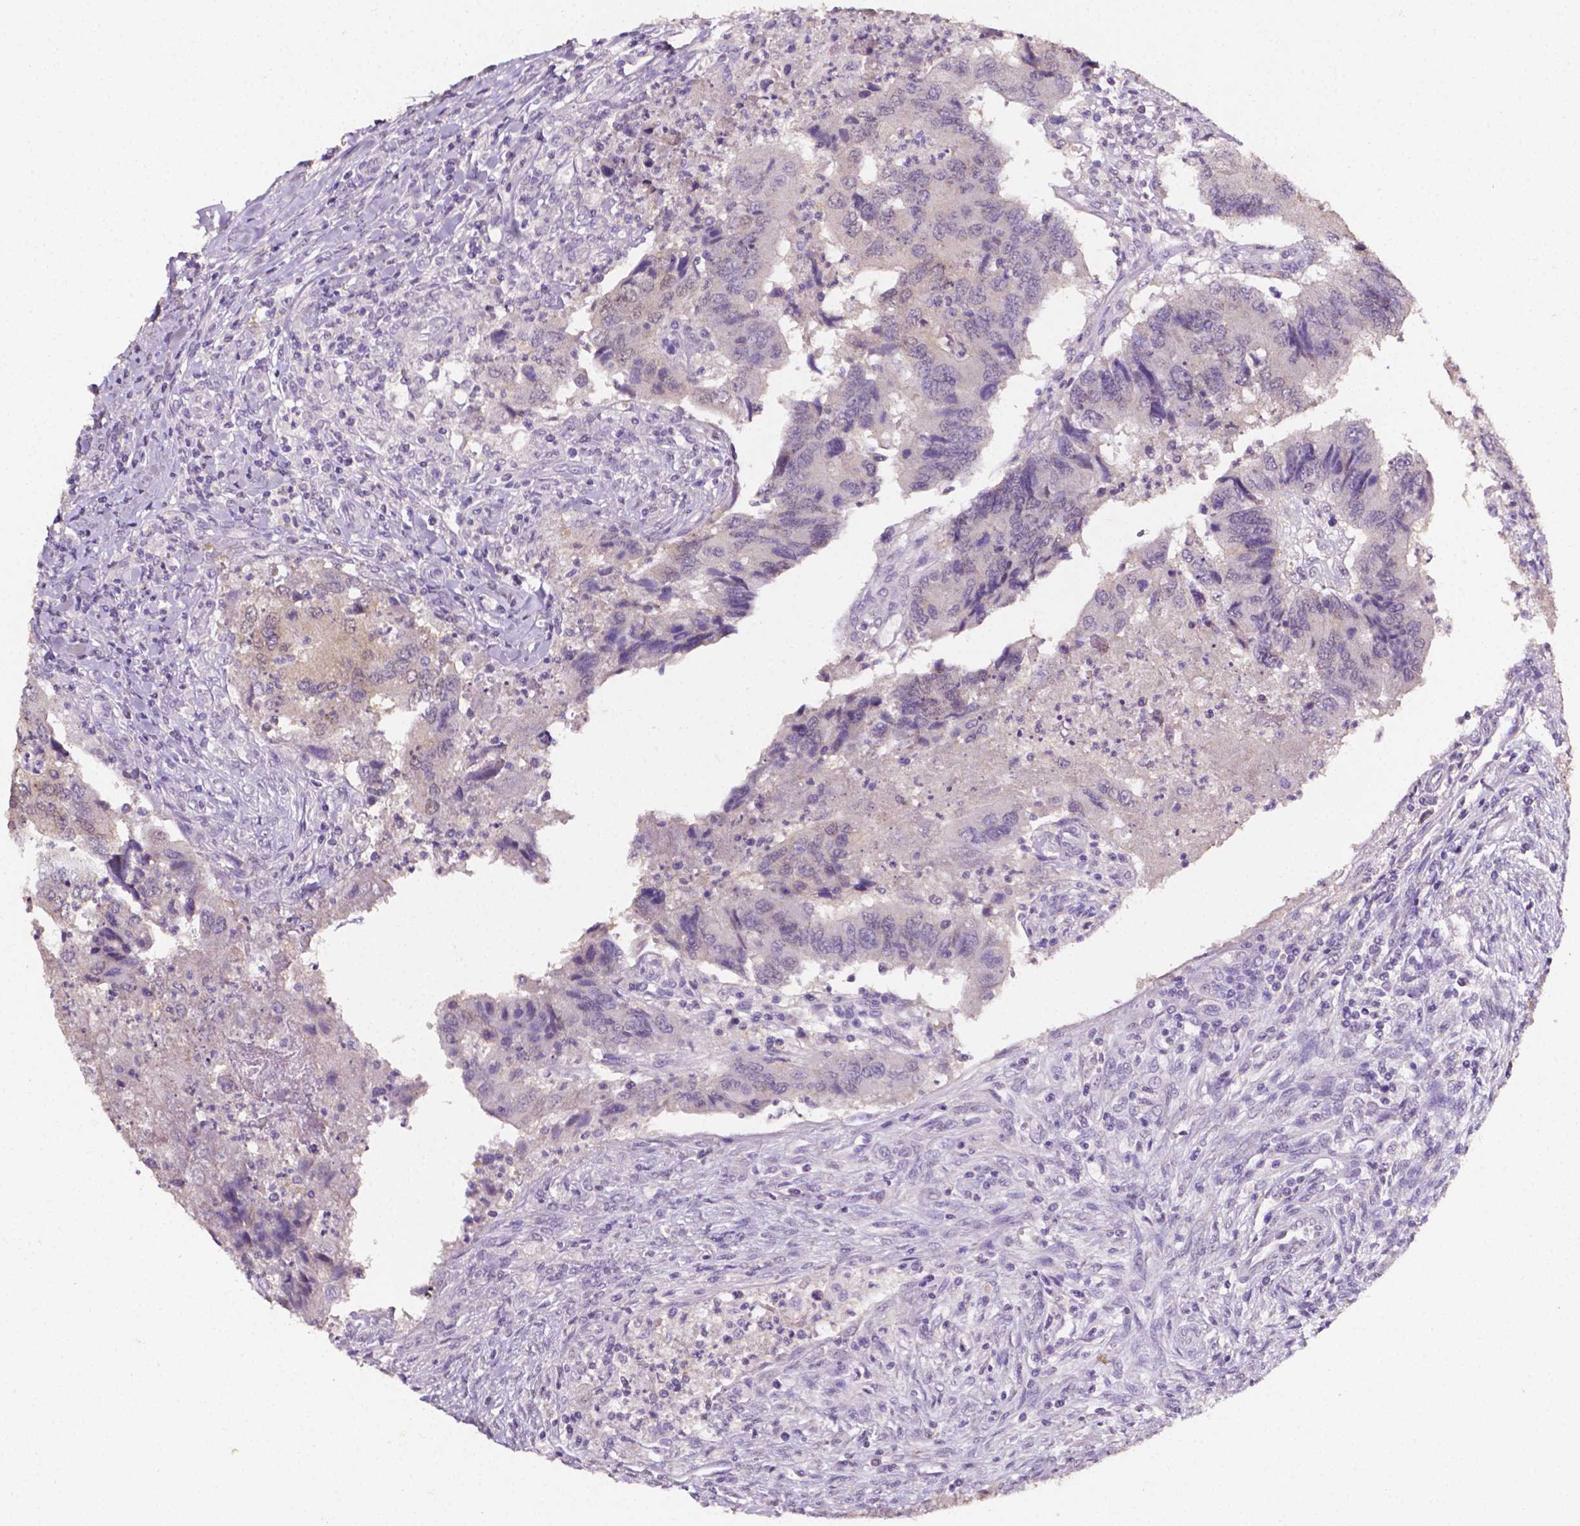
{"staining": {"intensity": "negative", "quantity": "none", "location": "none"}, "tissue": "colorectal cancer", "cell_type": "Tumor cells", "image_type": "cancer", "snomed": [{"axis": "morphology", "description": "Adenocarcinoma, NOS"}, {"axis": "topography", "description": "Colon"}], "caption": "DAB immunohistochemical staining of colorectal adenocarcinoma demonstrates no significant positivity in tumor cells.", "gene": "PSAT1", "patient": {"sex": "female", "age": 67}}